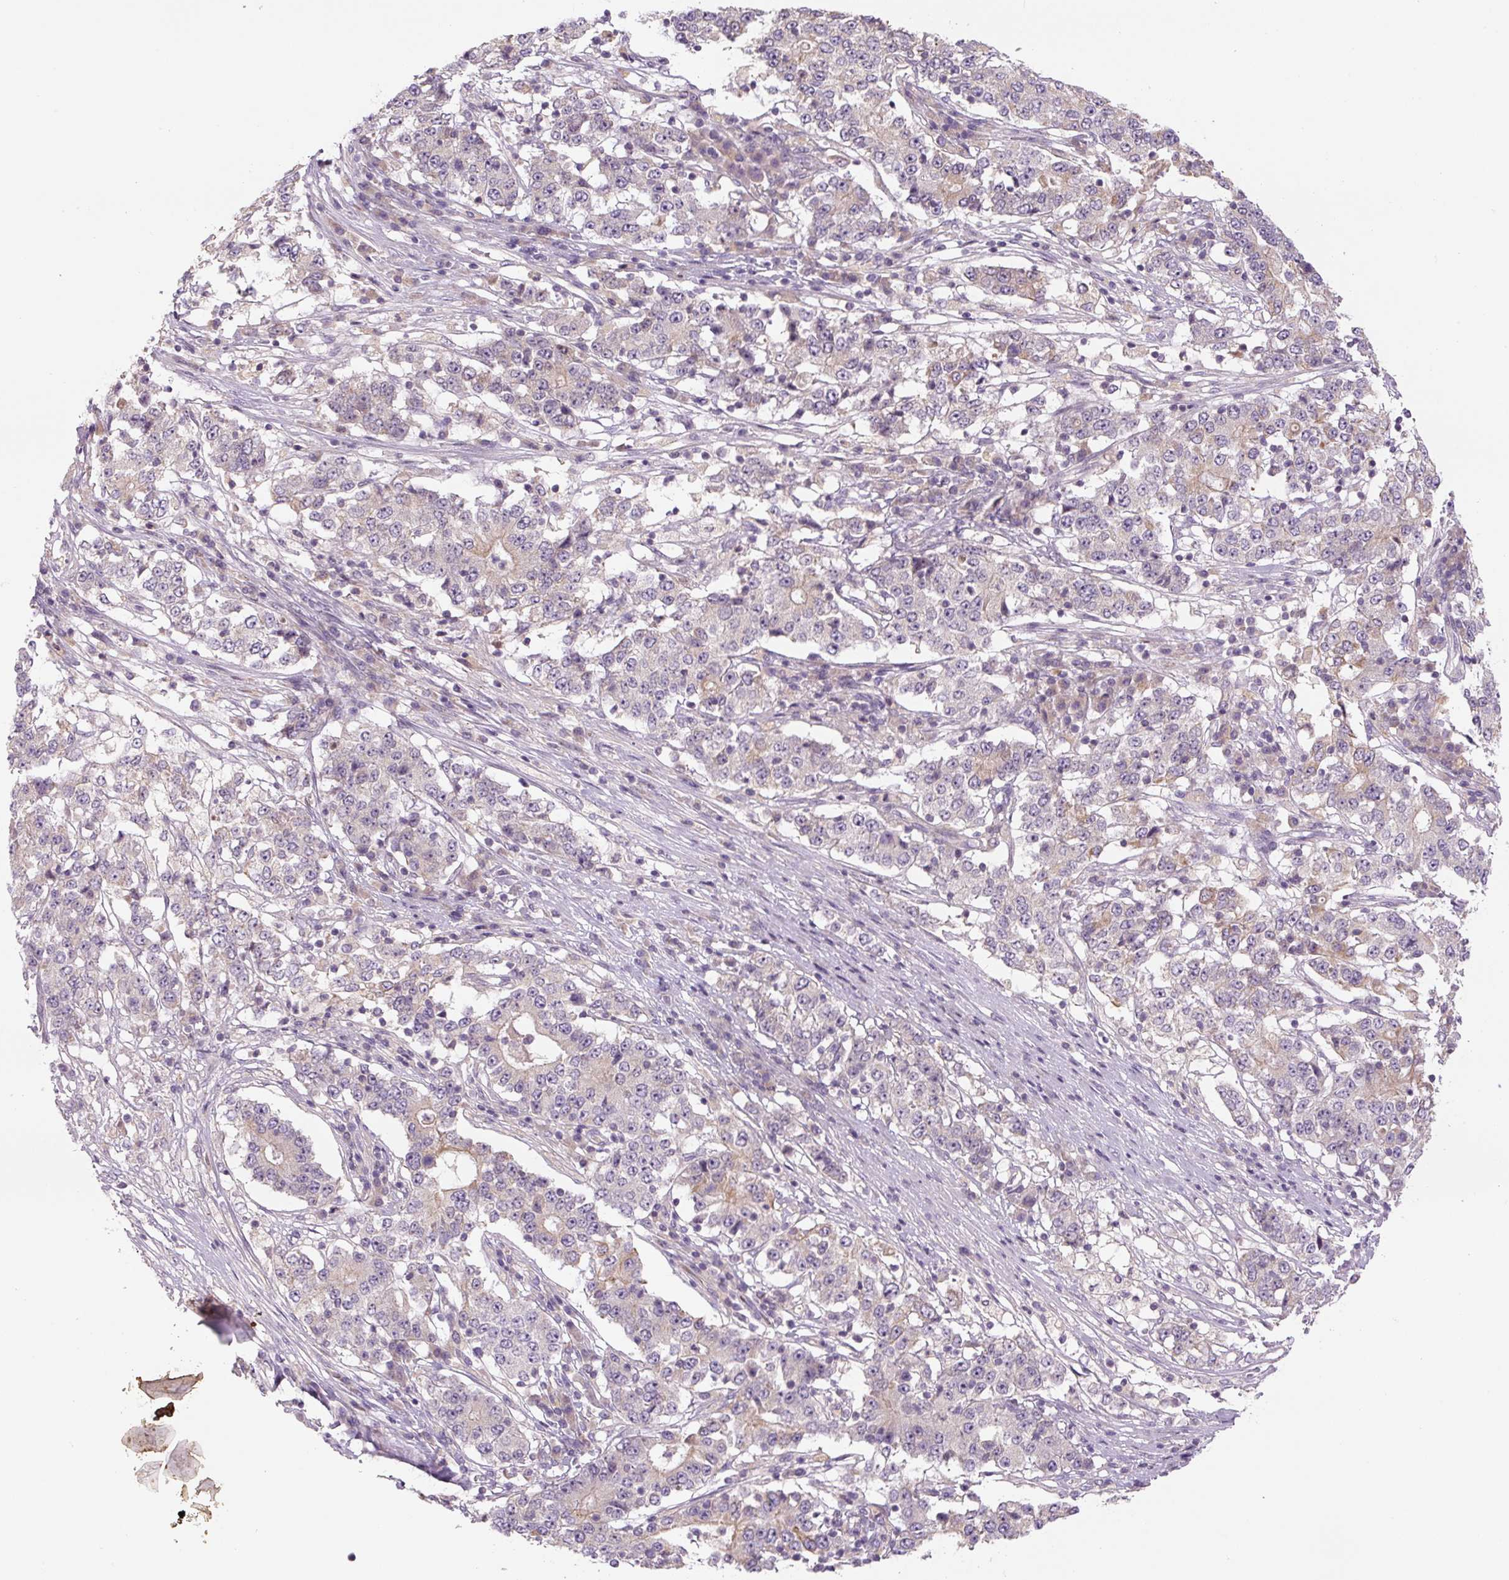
{"staining": {"intensity": "negative", "quantity": "none", "location": "none"}, "tissue": "stomach cancer", "cell_type": "Tumor cells", "image_type": "cancer", "snomed": [{"axis": "morphology", "description": "Adenocarcinoma, NOS"}, {"axis": "topography", "description": "Stomach"}], "caption": "Adenocarcinoma (stomach) was stained to show a protein in brown. There is no significant staining in tumor cells.", "gene": "YIF1B", "patient": {"sex": "male", "age": 59}}